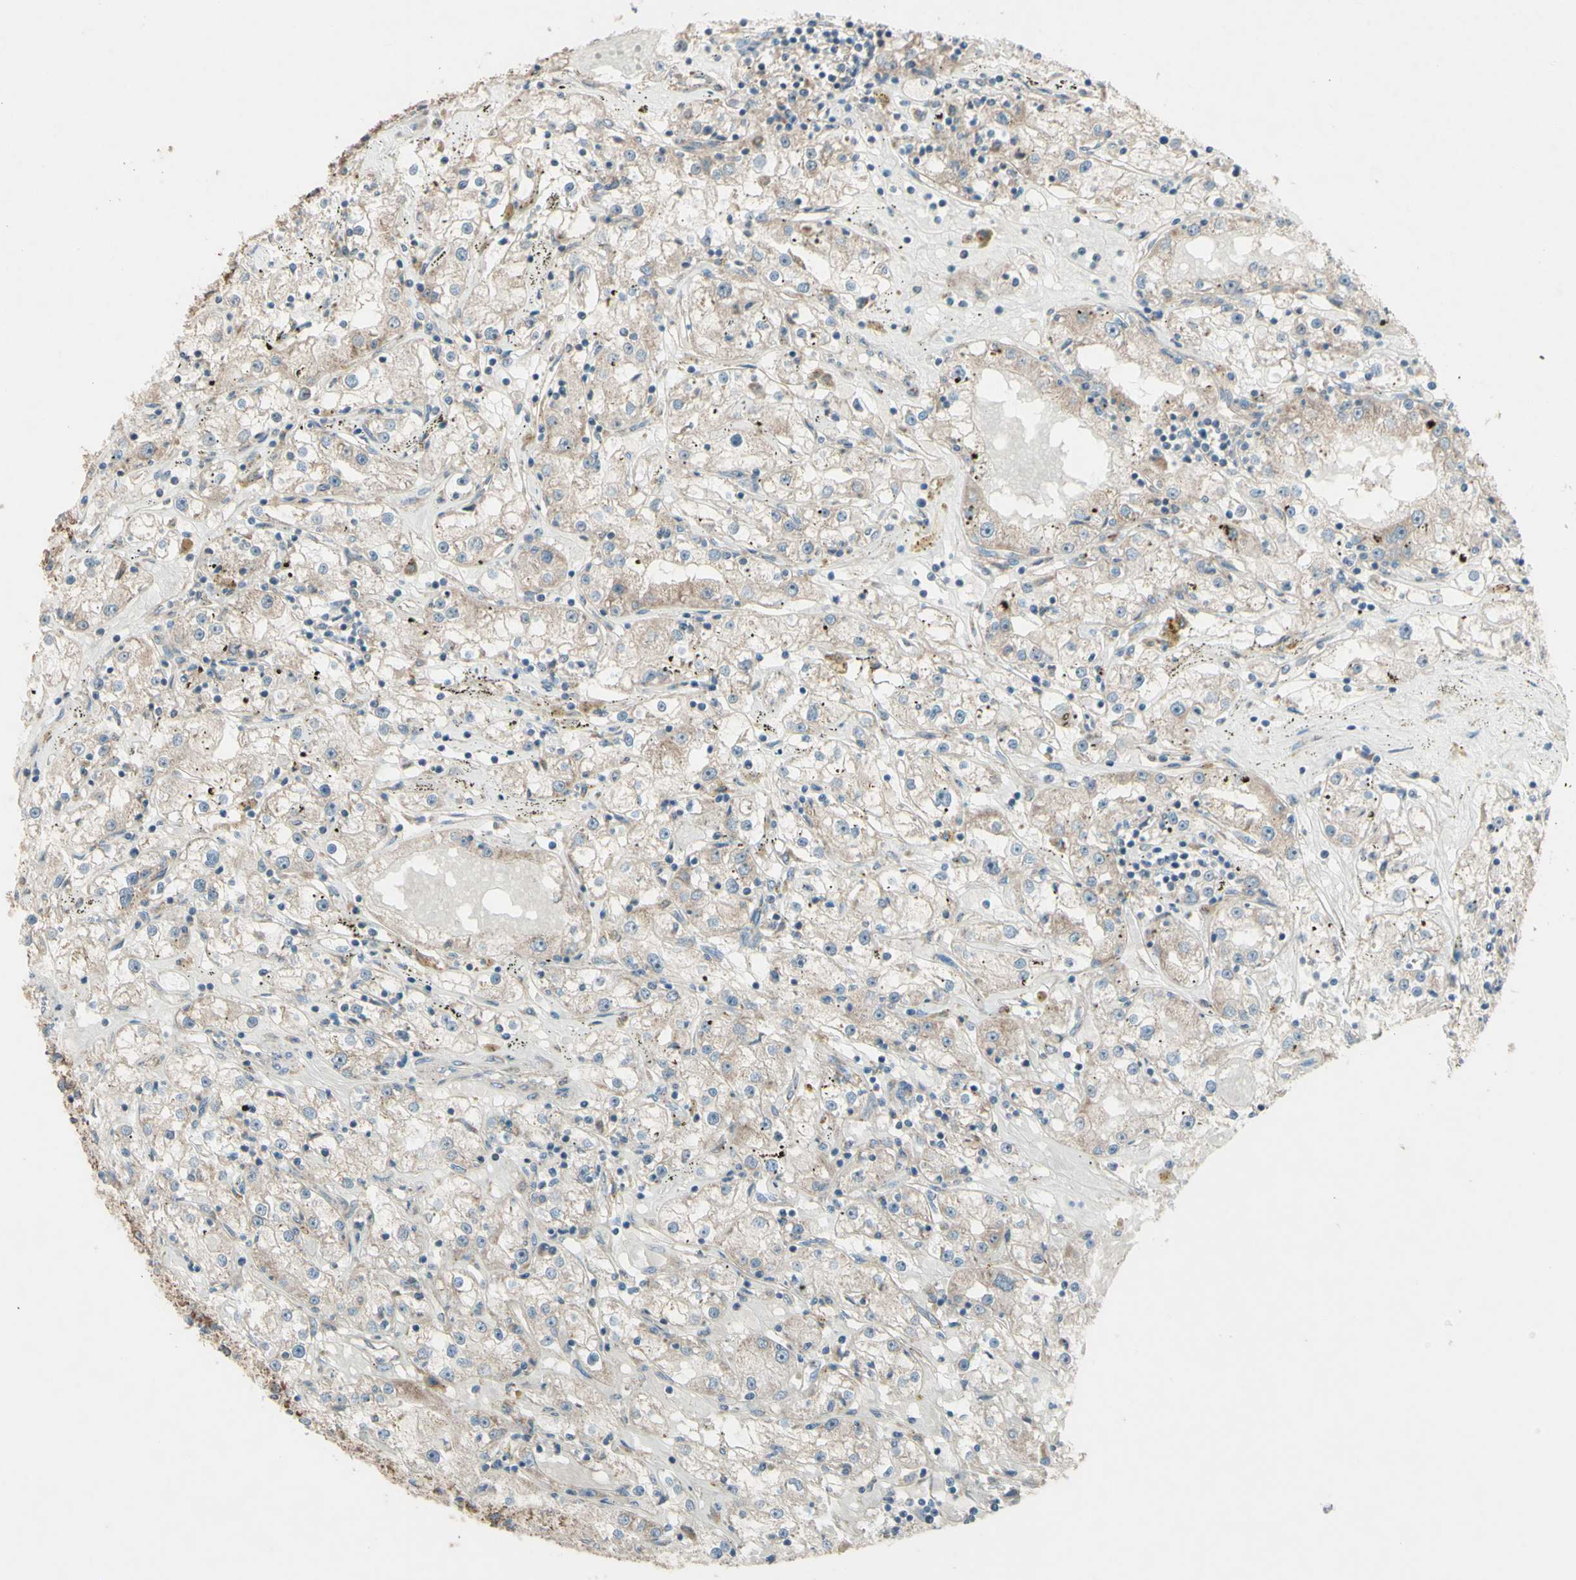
{"staining": {"intensity": "weak", "quantity": "25%-75%", "location": "cytoplasmic/membranous"}, "tissue": "renal cancer", "cell_type": "Tumor cells", "image_type": "cancer", "snomed": [{"axis": "morphology", "description": "Adenocarcinoma, NOS"}, {"axis": "topography", "description": "Kidney"}], "caption": "This is an image of immunohistochemistry staining of renal cancer, which shows weak expression in the cytoplasmic/membranous of tumor cells.", "gene": "RHOT1", "patient": {"sex": "male", "age": 56}}